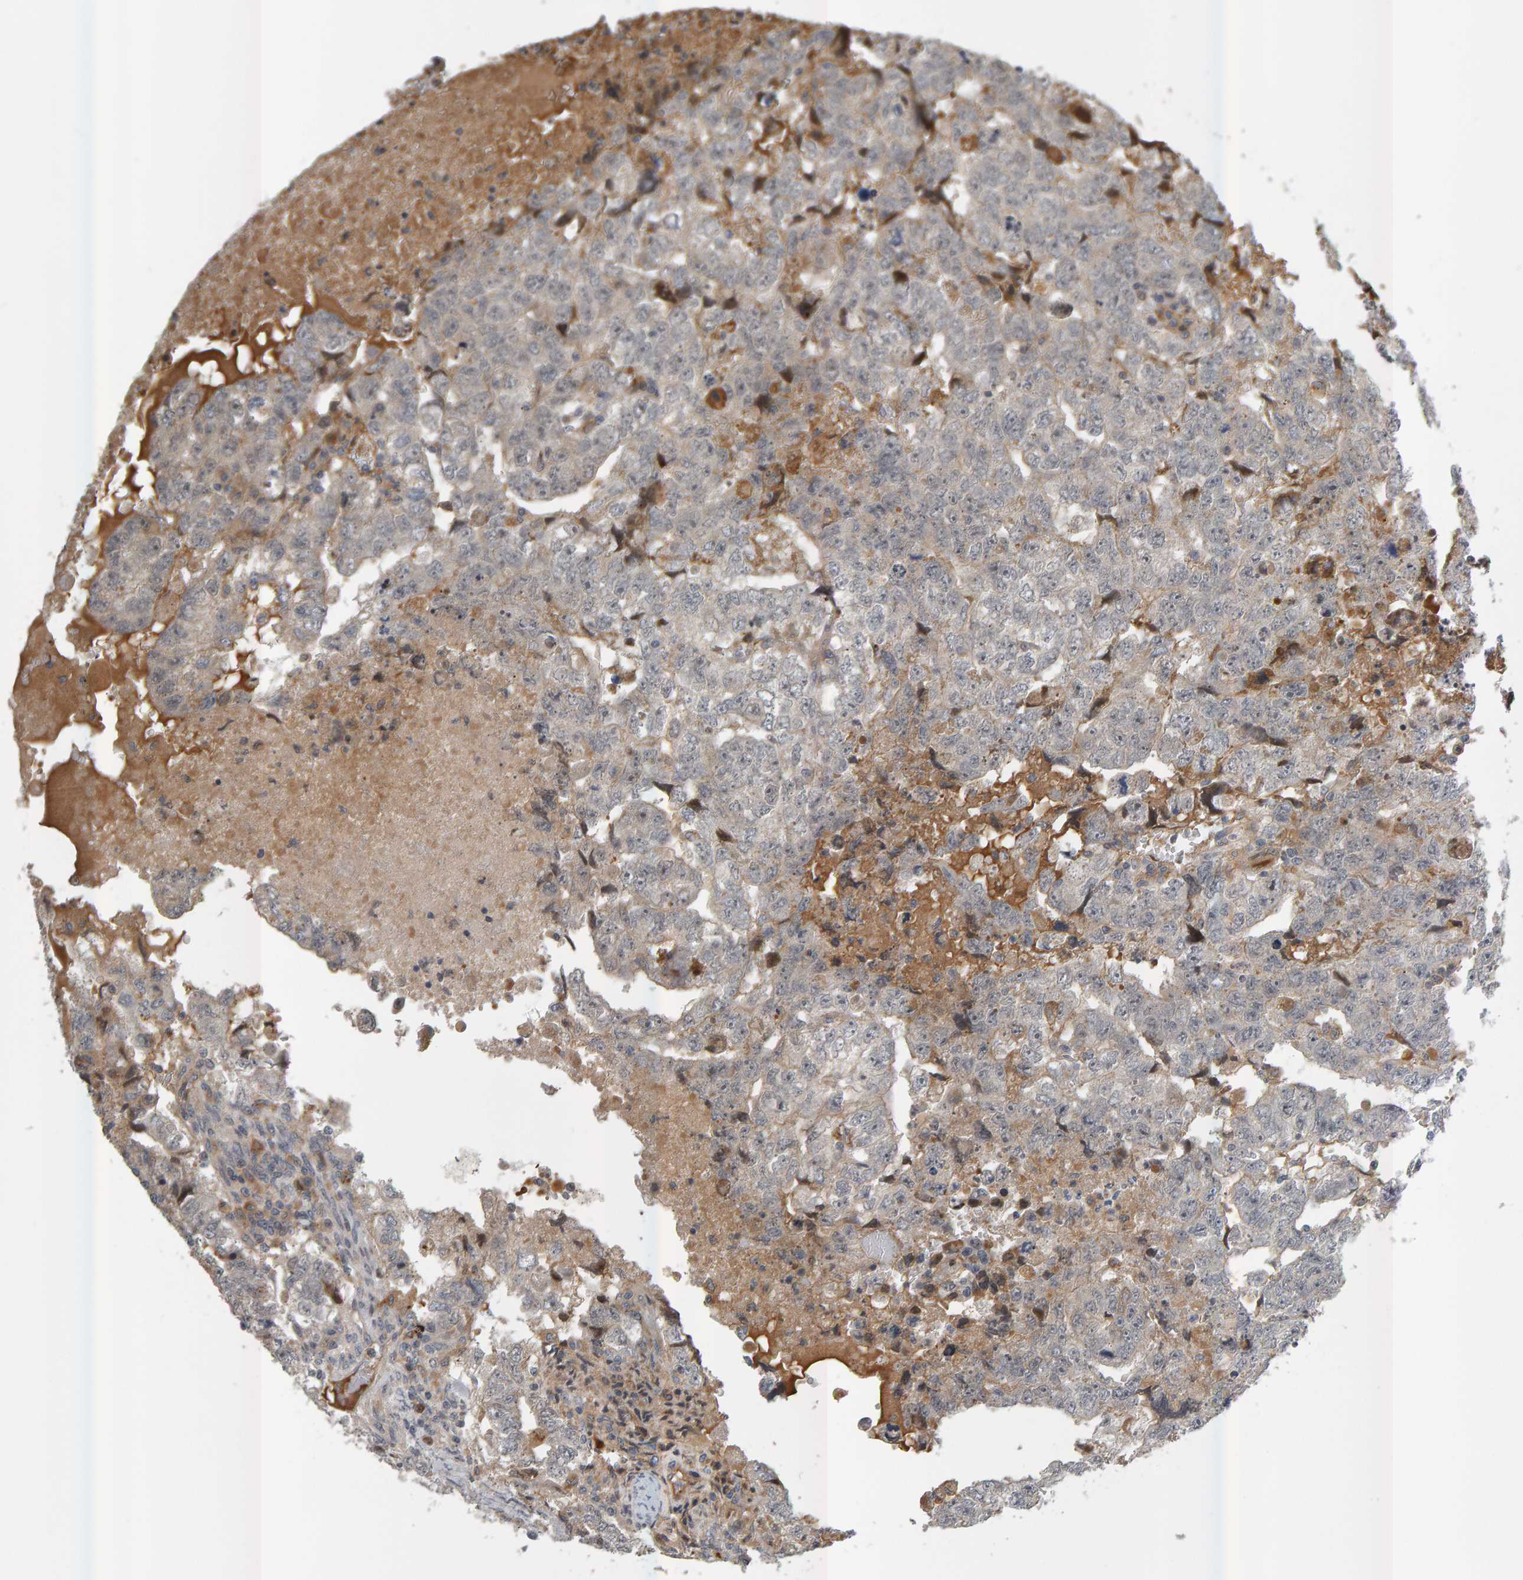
{"staining": {"intensity": "weak", "quantity": "<25%", "location": "cytoplasmic/membranous"}, "tissue": "testis cancer", "cell_type": "Tumor cells", "image_type": "cancer", "snomed": [{"axis": "morphology", "description": "Carcinoma, Embryonal, NOS"}, {"axis": "topography", "description": "Testis"}], "caption": "Tumor cells show no significant staining in testis cancer.", "gene": "ZNF160", "patient": {"sex": "male", "age": 36}}